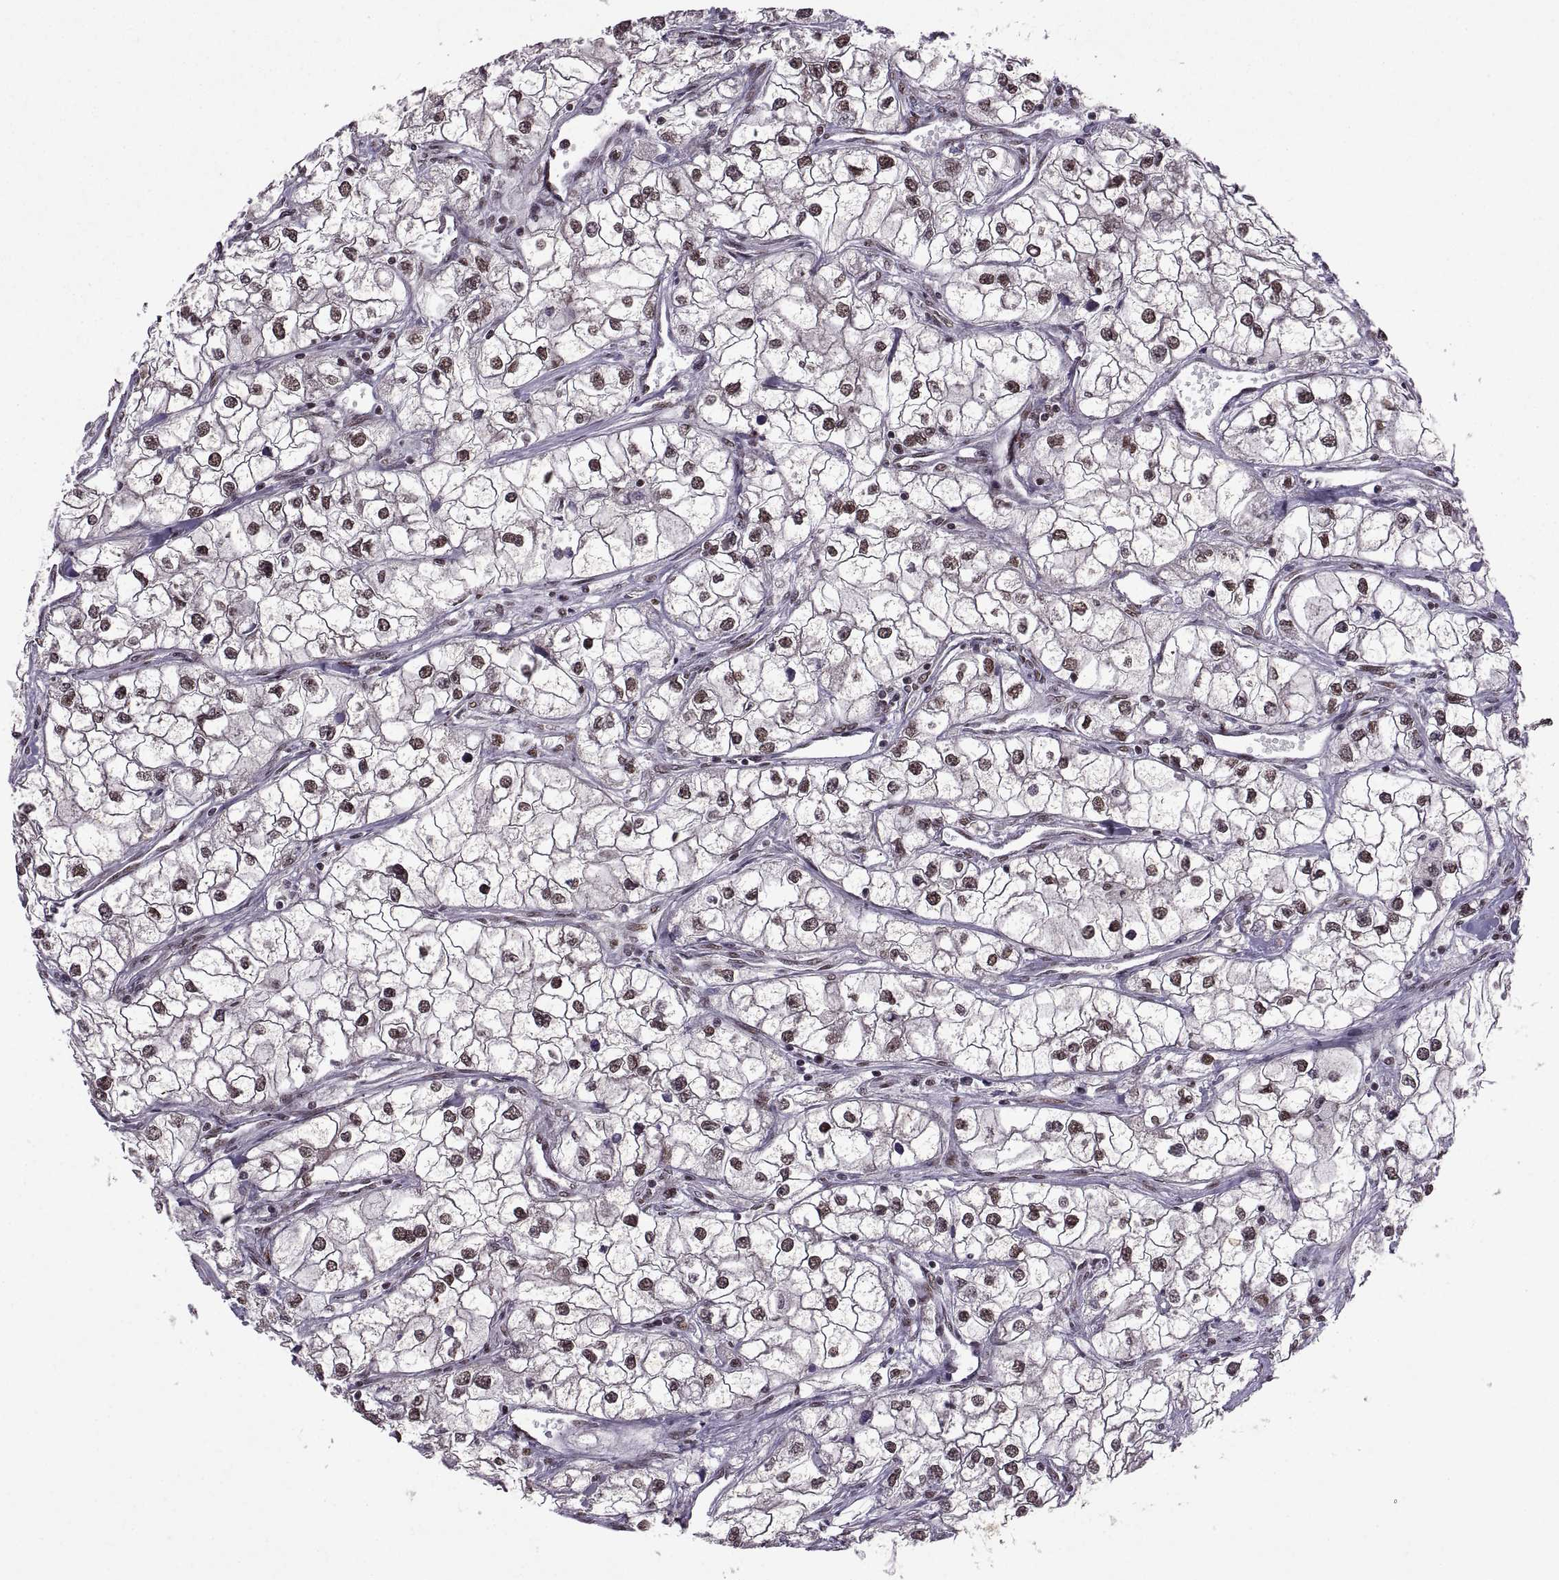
{"staining": {"intensity": "moderate", "quantity": "25%-75%", "location": "nuclear"}, "tissue": "renal cancer", "cell_type": "Tumor cells", "image_type": "cancer", "snomed": [{"axis": "morphology", "description": "Adenocarcinoma, NOS"}, {"axis": "topography", "description": "Kidney"}], "caption": "This is a micrograph of IHC staining of adenocarcinoma (renal), which shows moderate expression in the nuclear of tumor cells.", "gene": "MT1E", "patient": {"sex": "male", "age": 59}}